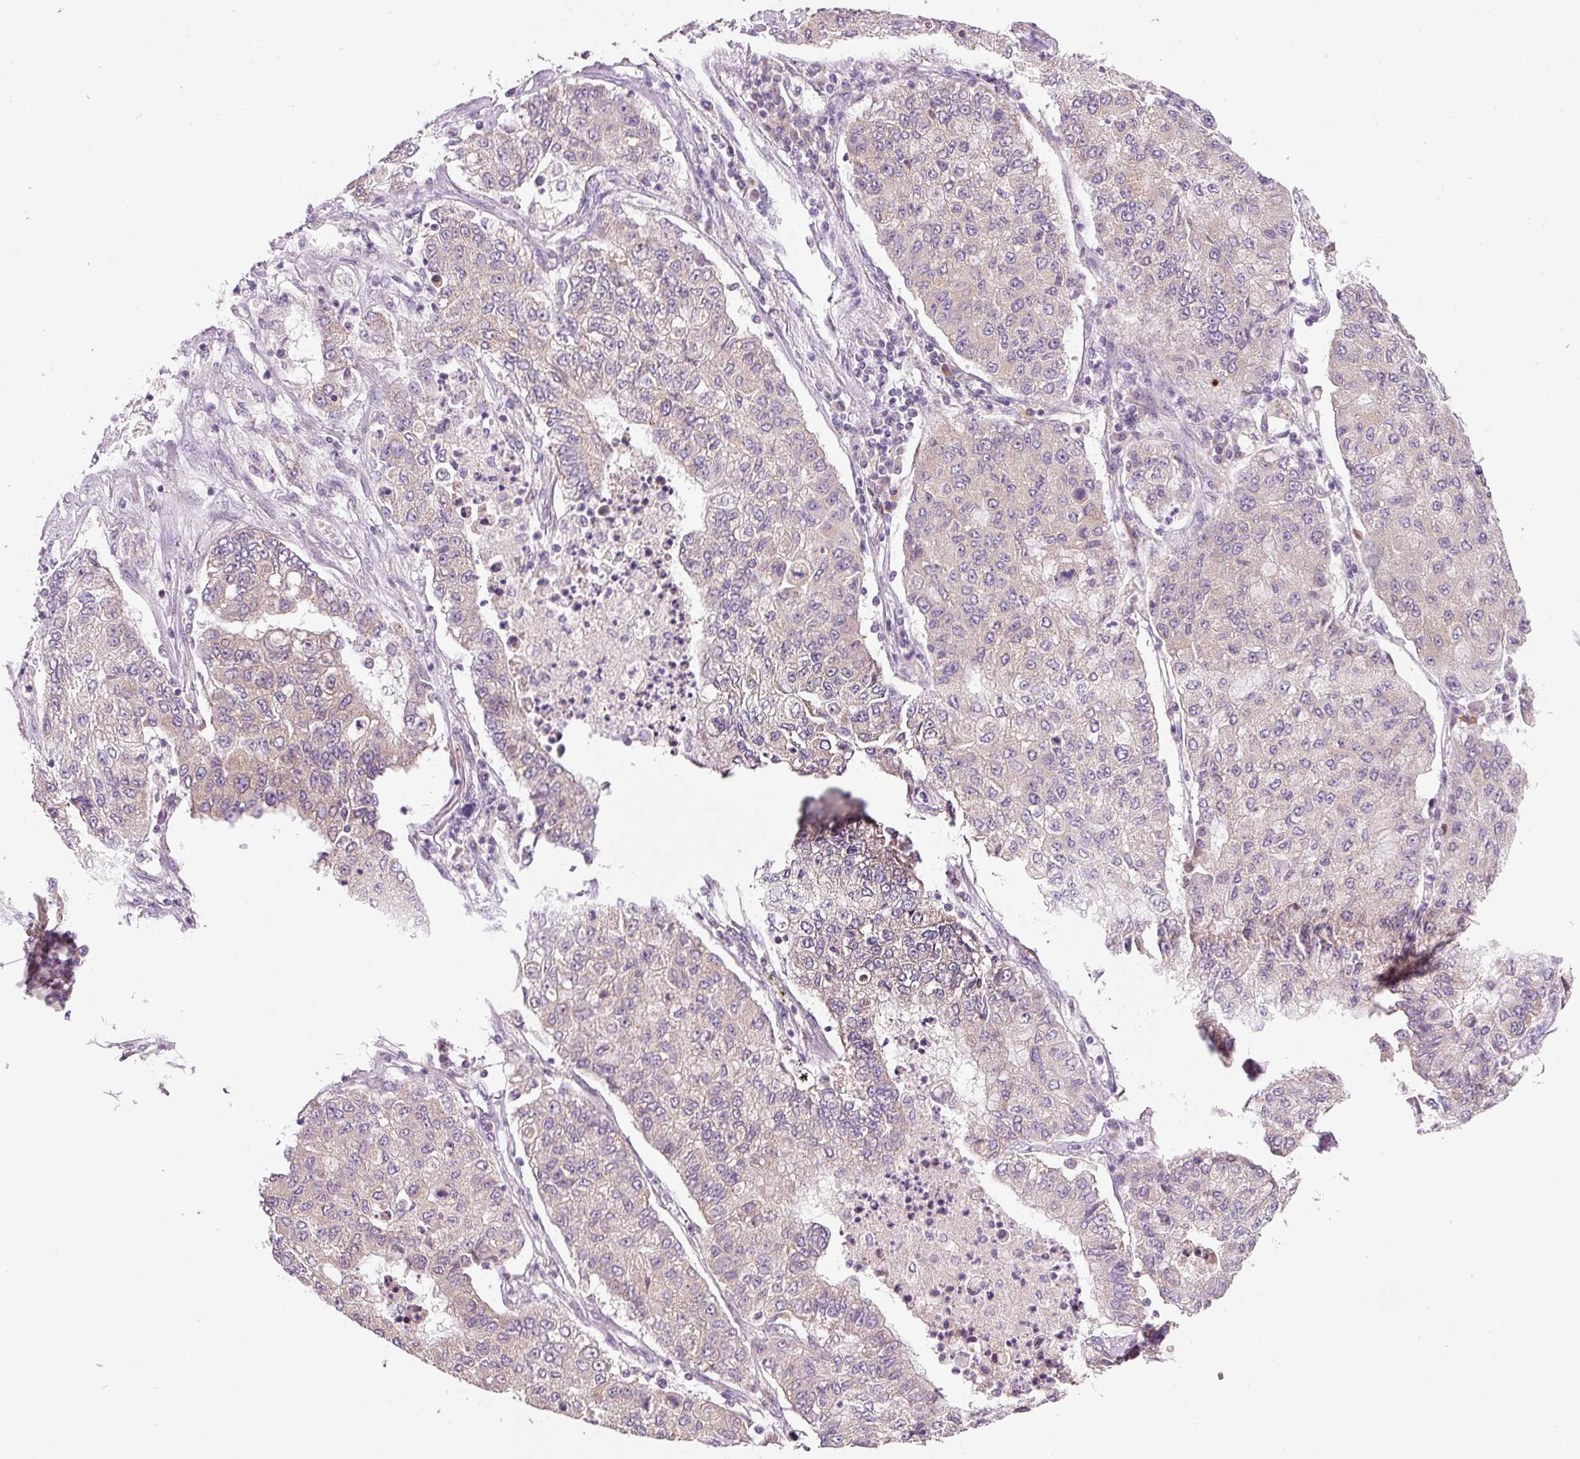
{"staining": {"intensity": "negative", "quantity": "none", "location": "none"}, "tissue": "lung cancer", "cell_type": "Tumor cells", "image_type": "cancer", "snomed": [{"axis": "morphology", "description": "Squamous cell carcinoma, NOS"}, {"axis": "topography", "description": "Lung"}], "caption": "A high-resolution image shows immunohistochemistry staining of squamous cell carcinoma (lung), which displays no significant staining in tumor cells.", "gene": "FAM78B", "patient": {"sex": "male", "age": 74}}